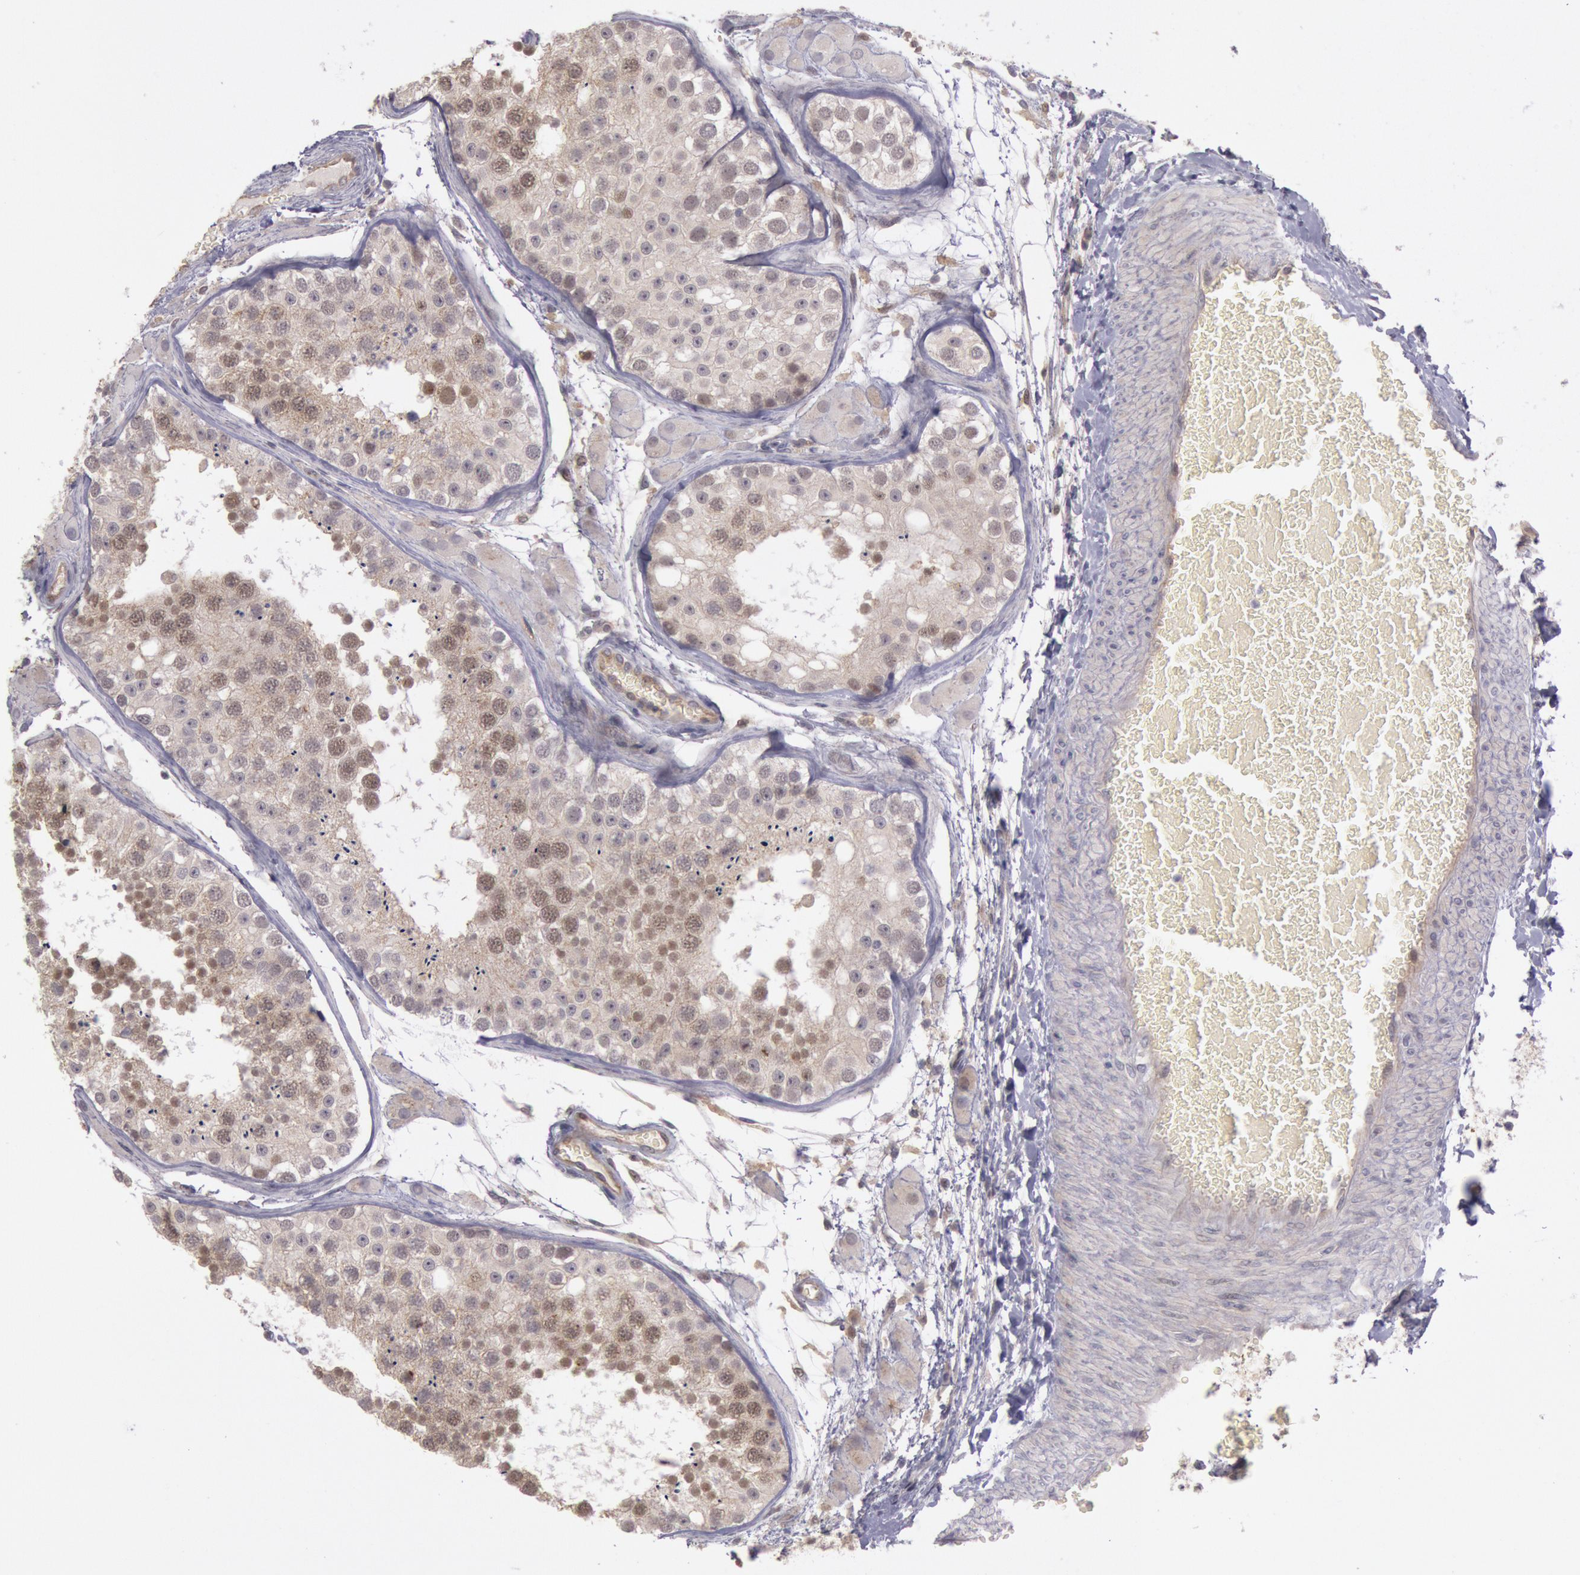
{"staining": {"intensity": "weak", "quantity": ">75%", "location": "cytoplasmic/membranous"}, "tissue": "testis", "cell_type": "Cells in seminiferous ducts", "image_type": "normal", "snomed": [{"axis": "morphology", "description": "Normal tissue, NOS"}, {"axis": "topography", "description": "Testis"}], "caption": "Immunohistochemical staining of unremarkable human testis reveals >75% levels of weak cytoplasmic/membranous protein expression in about >75% of cells in seminiferous ducts. Nuclei are stained in blue.", "gene": "TRIB2", "patient": {"sex": "male", "age": 26}}